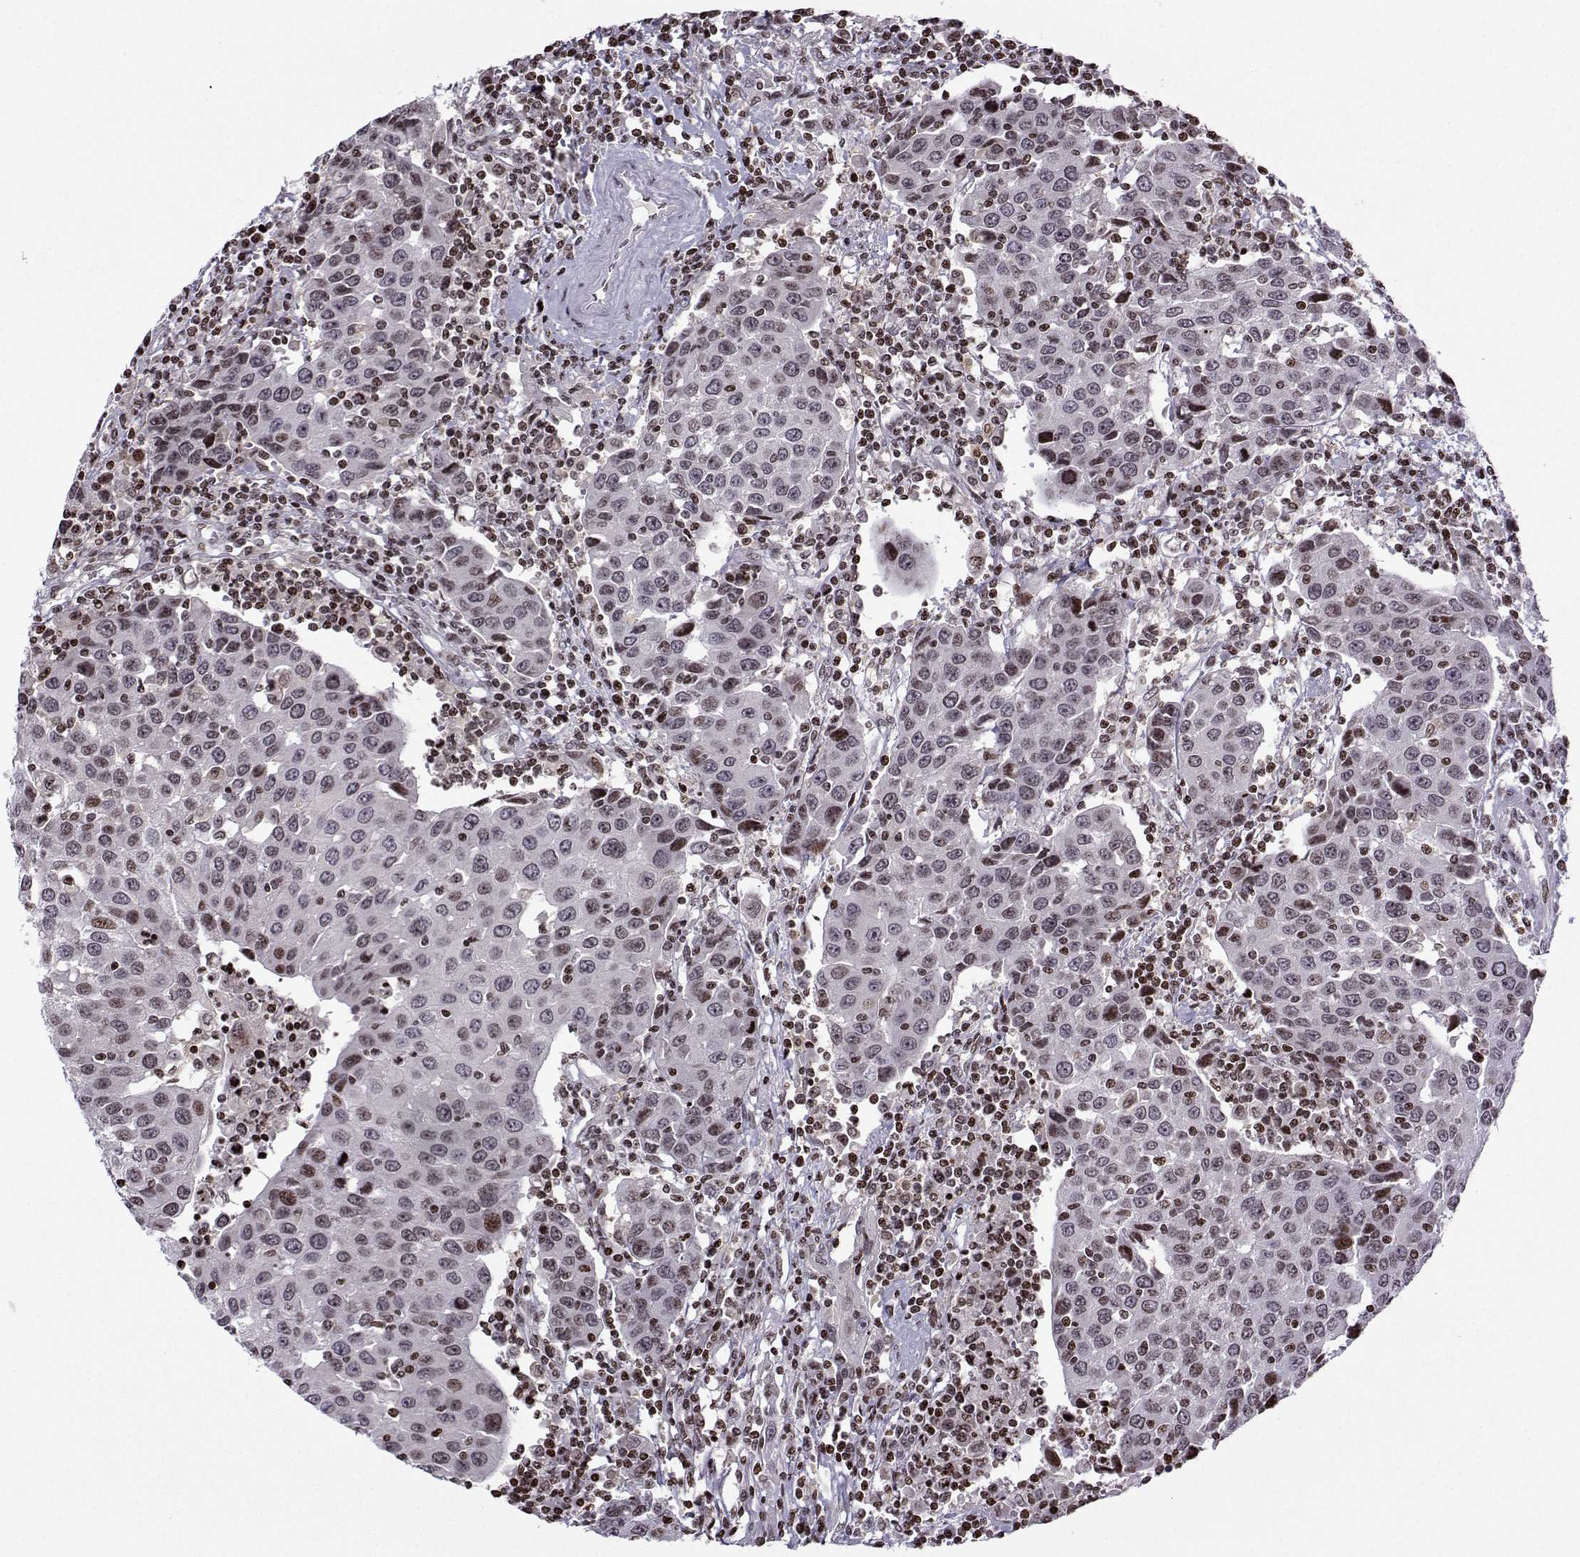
{"staining": {"intensity": "moderate", "quantity": "<25%", "location": "nuclear"}, "tissue": "urothelial cancer", "cell_type": "Tumor cells", "image_type": "cancer", "snomed": [{"axis": "morphology", "description": "Urothelial carcinoma, High grade"}, {"axis": "topography", "description": "Urinary bladder"}], "caption": "Immunohistochemical staining of urothelial cancer reveals moderate nuclear protein expression in about <25% of tumor cells.", "gene": "ZNF19", "patient": {"sex": "female", "age": 85}}